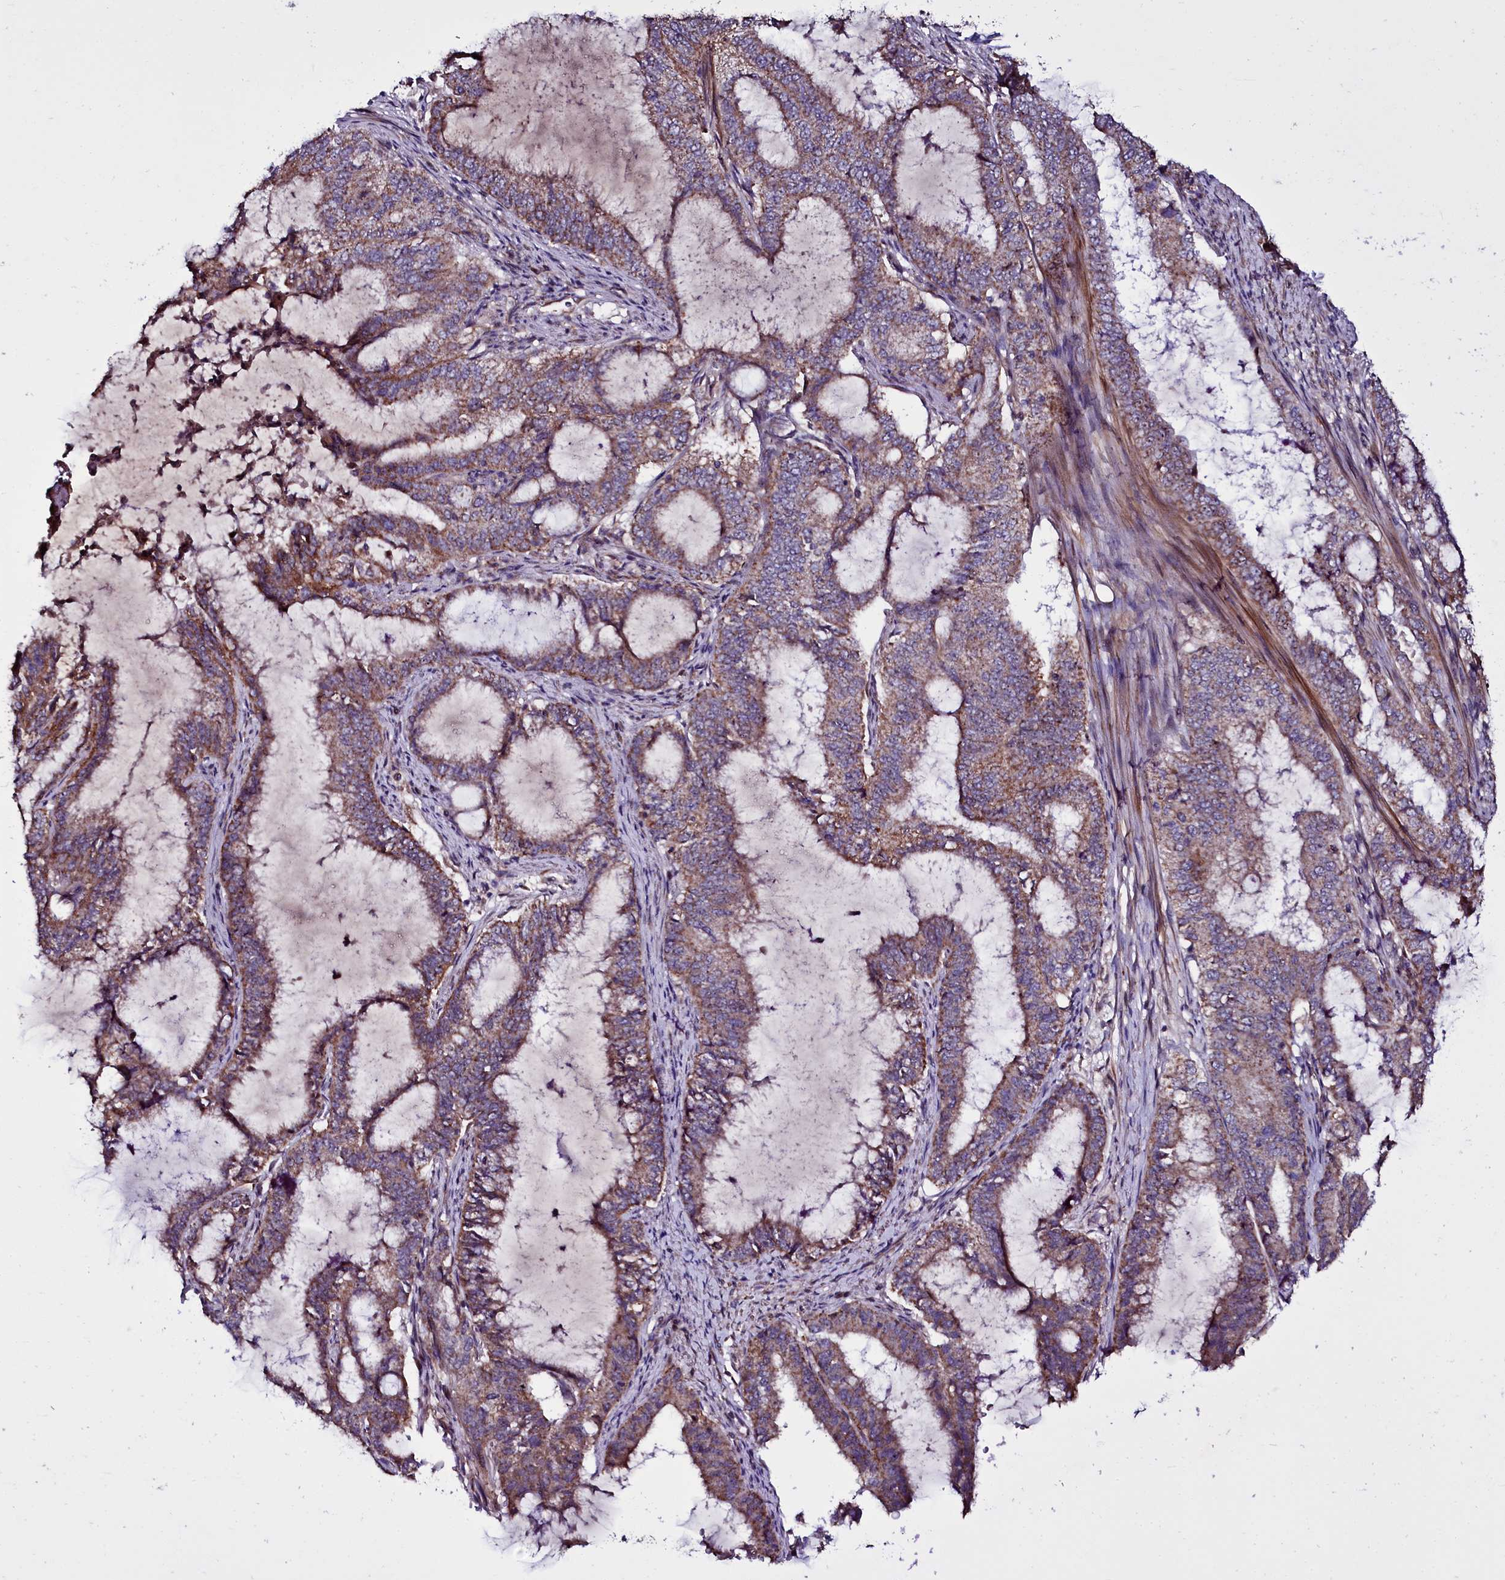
{"staining": {"intensity": "moderate", "quantity": ">75%", "location": "cytoplasmic/membranous"}, "tissue": "endometrial cancer", "cell_type": "Tumor cells", "image_type": "cancer", "snomed": [{"axis": "morphology", "description": "Adenocarcinoma, NOS"}, {"axis": "topography", "description": "Endometrium"}], "caption": "Human endometrial cancer (adenocarcinoma) stained with a protein marker reveals moderate staining in tumor cells.", "gene": "NAA80", "patient": {"sex": "female", "age": 51}}